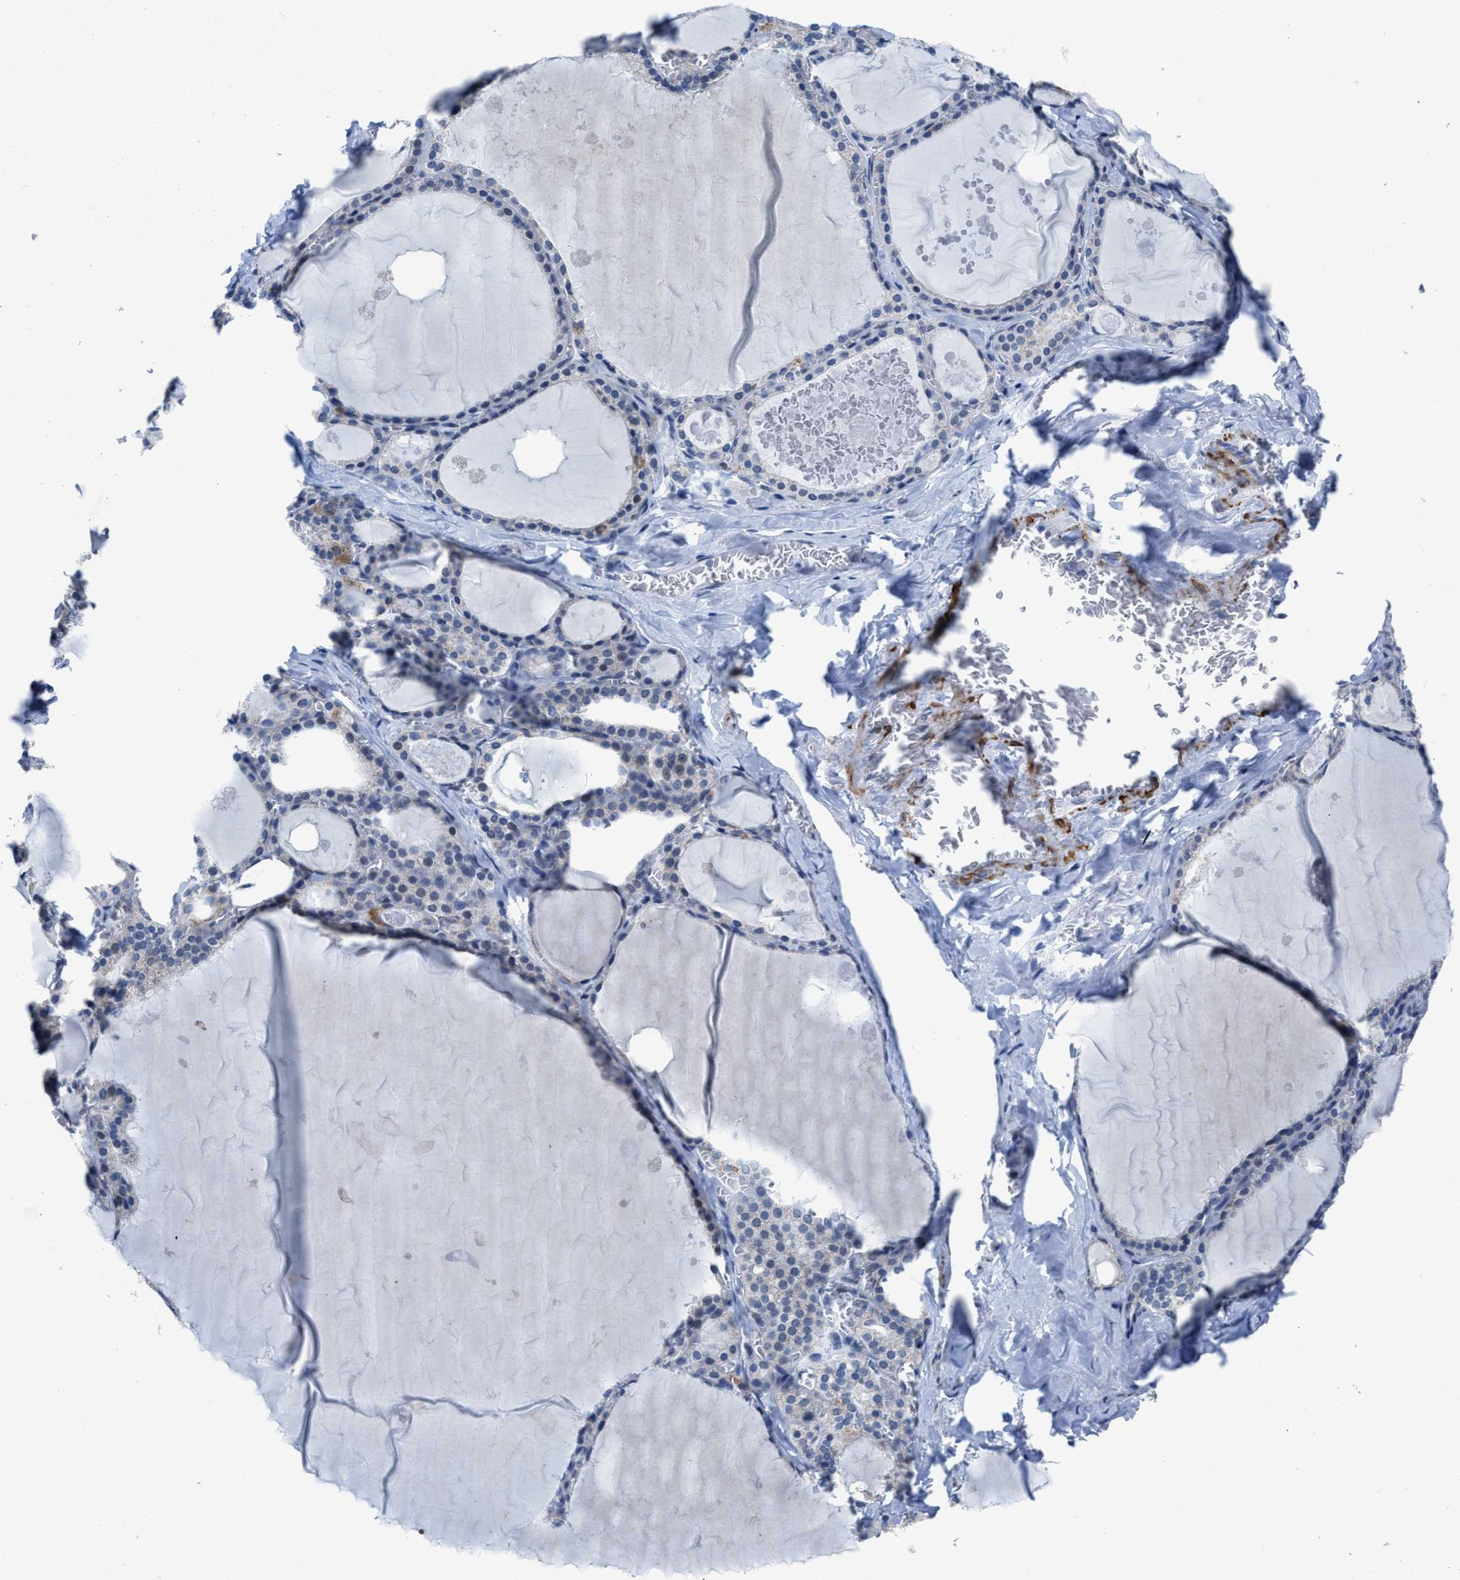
{"staining": {"intensity": "weak", "quantity": "<25%", "location": "nuclear"}, "tissue": "thyroid gland", "cell_type": "Glandular cells", "image_type": "normal", "snomed": [{"axis": "morphology", "description": "Normal tissue, NOS"}, {"axis": "topography", "description": "Thyroid gland"}], "caption": "High magnification brightfield microscopy of benign thyroid gland stained with DAB (brown) and counterstained with hematoxylin (blue): glandular cells show no significant expression.", "gene": "ID3", "patient": {"sex": "male", "age": 56}}